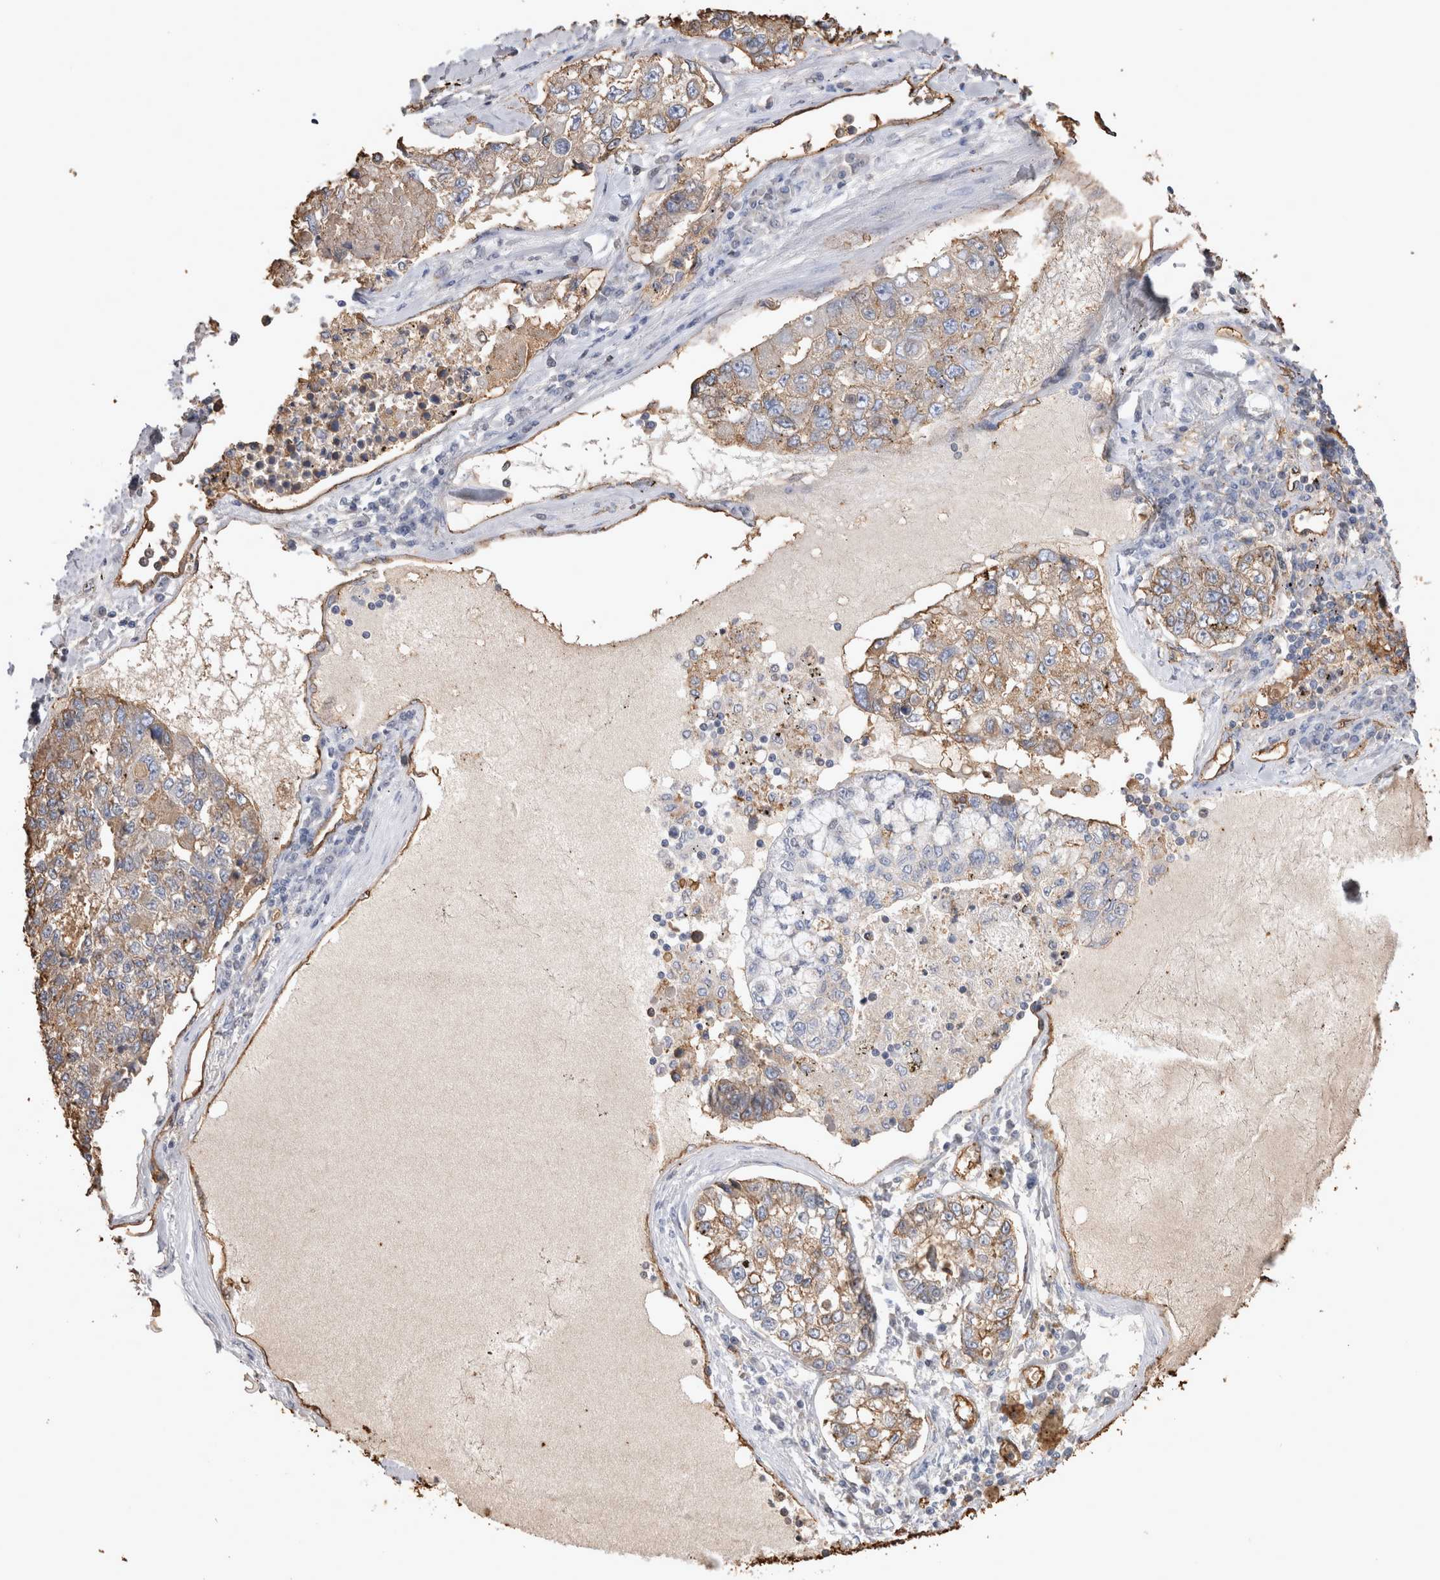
{"staining": {"intensity": "weak", "quantity": ">75%", "location": "cytoplasmic/membranous"}, "tissue": "lung cancer", "cell_type": "Tumor cells", "image_type": "cancer", "snomed": [{"axis": "morphology", "description": "Adenocarcinoma, NOS"}, {"axis": "topography", "description": "Lung"}], "caption": "Immunohistochemical staining of human lung cancer exhibits low levels of weak cytoplasmic/membranous staining in about >75% of tumor cells. (Brightfield microscopy of DAB IHC at high magnification).", "gene": "IL17RC", "patient": {"sex": "male", "age": 49}}